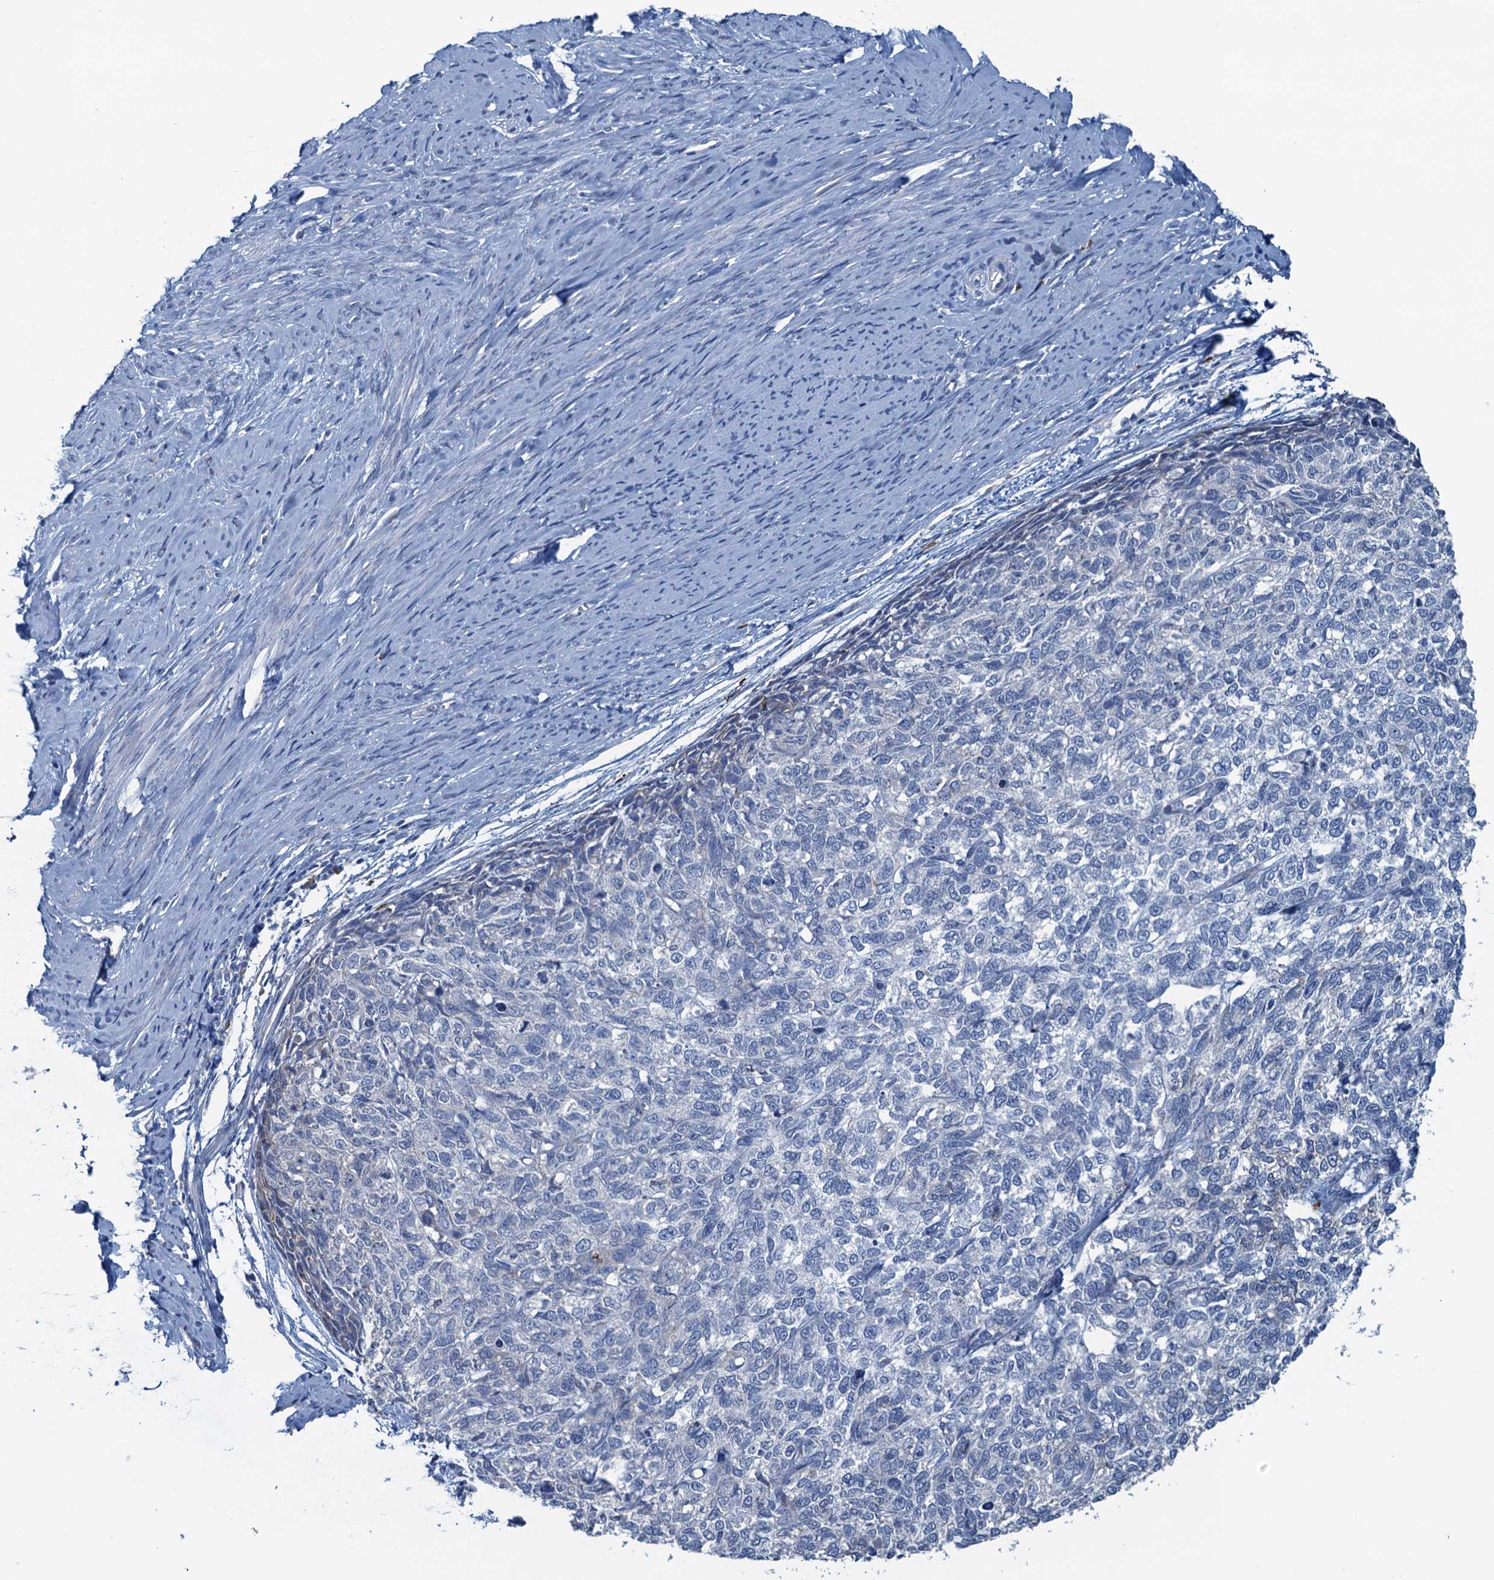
{"staining": {"intensity": "negative", "quantity": "none", "location": "none"}, "tissue": "cervical cancer", "cell_type": "Tumor cells", "image_type": "cancer", "snomed": [{"axis": "morphology", "description": "Squamous cell carcinoma, NOS"}, {"axis": "topography", "description": "Cervix"}], "caption": "The immunohistochemistry (IHC) micrograph has no significant staining in tumor cells of cervical squamous cell carcinoma tissue.", "gene": "CBLIF", "patient": {"sex": "female", "age": 63}}